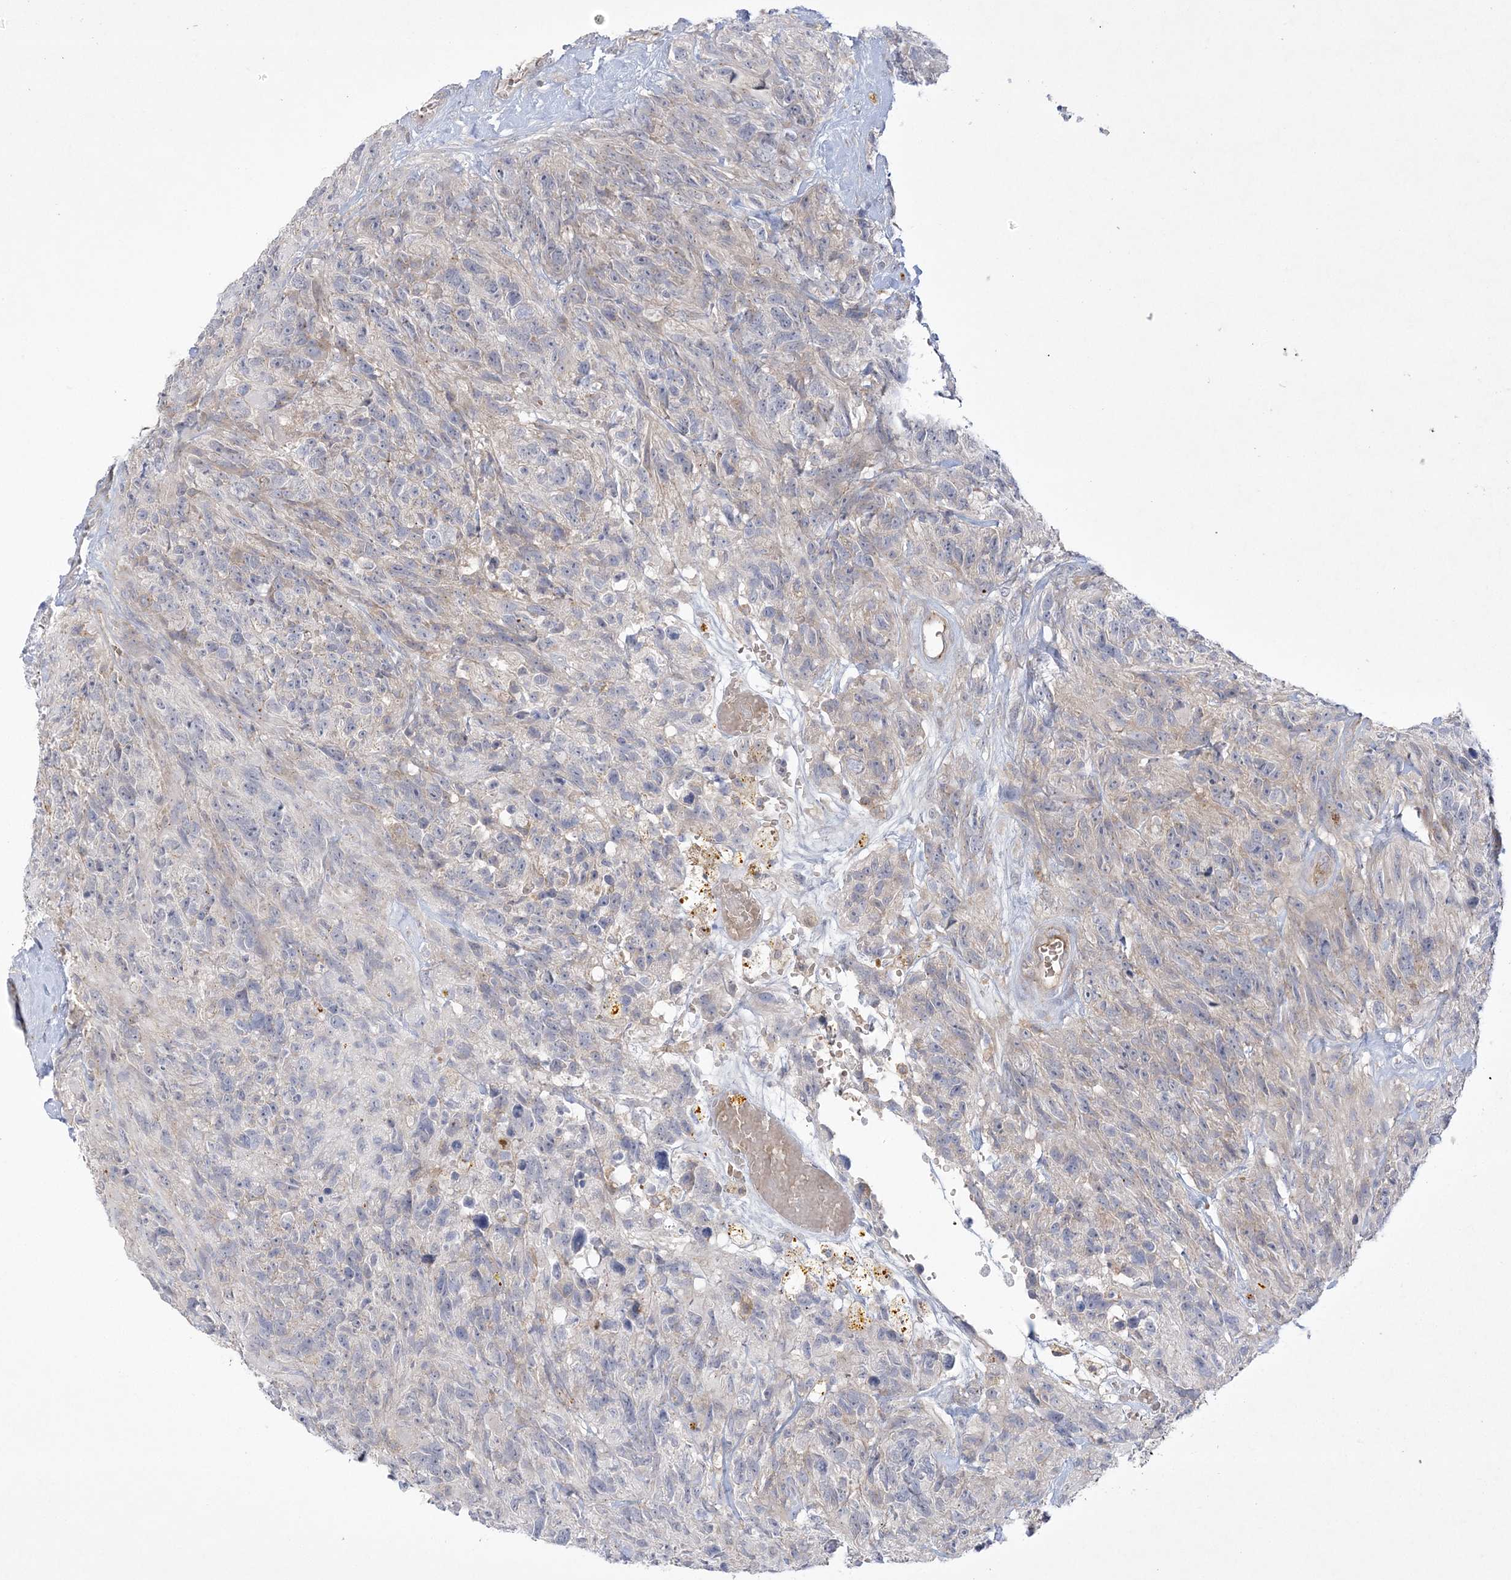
{"staining": {"intensity": "weak", "quantity": "<25%", "location": "cytoplasmic/membranous"}, "tissue": "glioma", "cell_type": "Tumor cells", "image_type": "cancer", "snomed": [{"axis": "morphology", "description": "Glioma, malignant, High grade"}, {"axis": "topography", "description": "Brain"}], "caption": "This histopathology image is of malignant high-grade glioma stained with immunohistochemistry (IHC) to label a protein in brown with the nuclei are counter-stained blue. There is no positivity in tumor cells. (Brightfield microscopy of DAB immunohistochemistry at high magnification).", "gene": "ADAMTS12", "patient": {"sex": "male", "age": 69}}